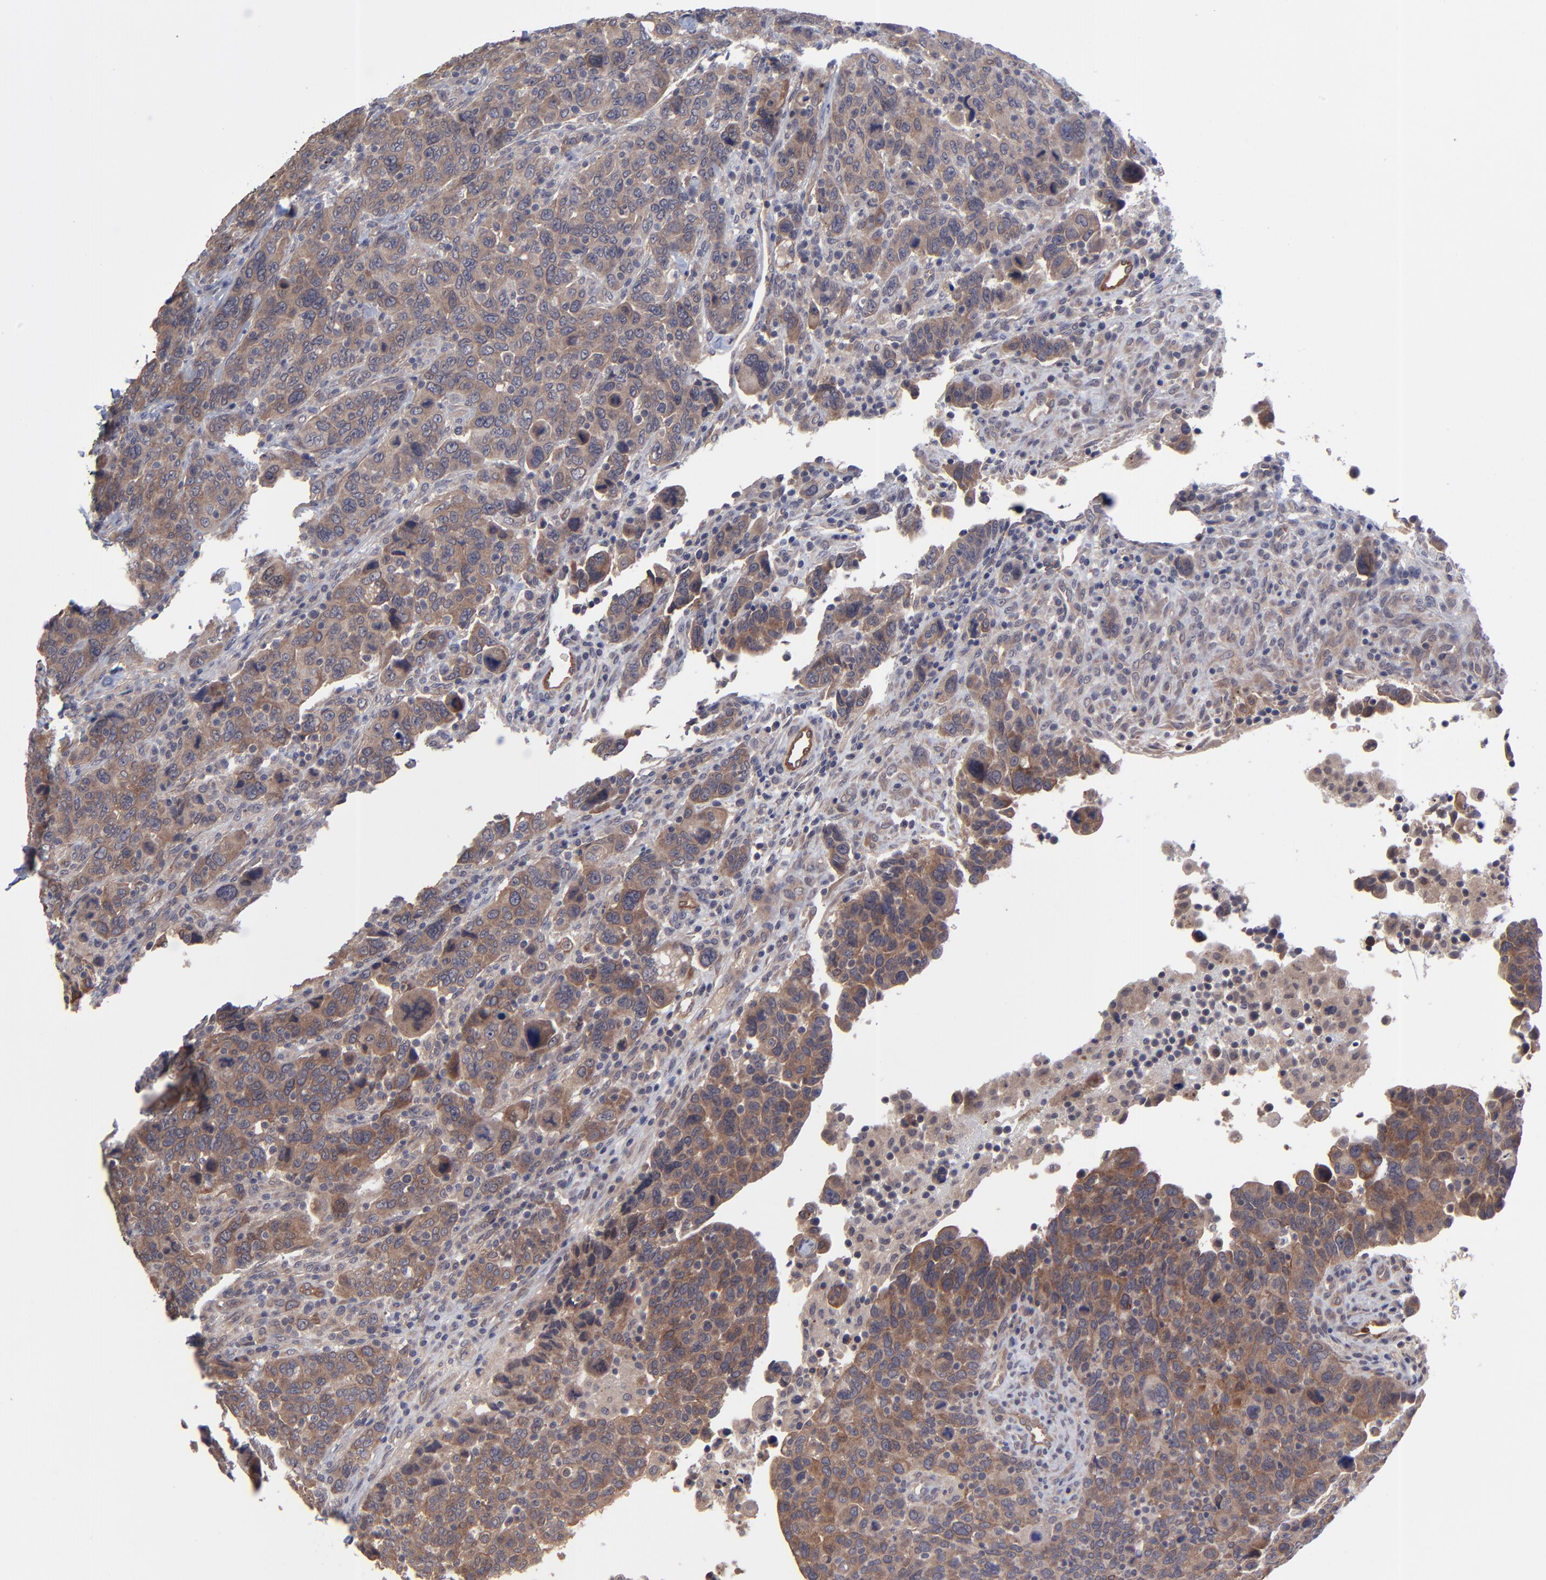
{"staining": {"intensity": "moderate", "quantity": ">75%", "location": "cytoplasmic/membranous"}, "tissue": "breast cancer", "cell_type": "Tumor cells", "image_type": "cancer", "snomed": [{"axis": "morphology", "description": "Duct carcinoma"}, {"axis": "topography", "description": "Breast"}], "caption": "An image of breast cancer (intraductal carcinoma) stained for a protein displays moderate cytoplasmic/membranous brown staining in tumor cells.", "gene": "ZNF780B", "patient": {"sex": "female", "age": 37}}